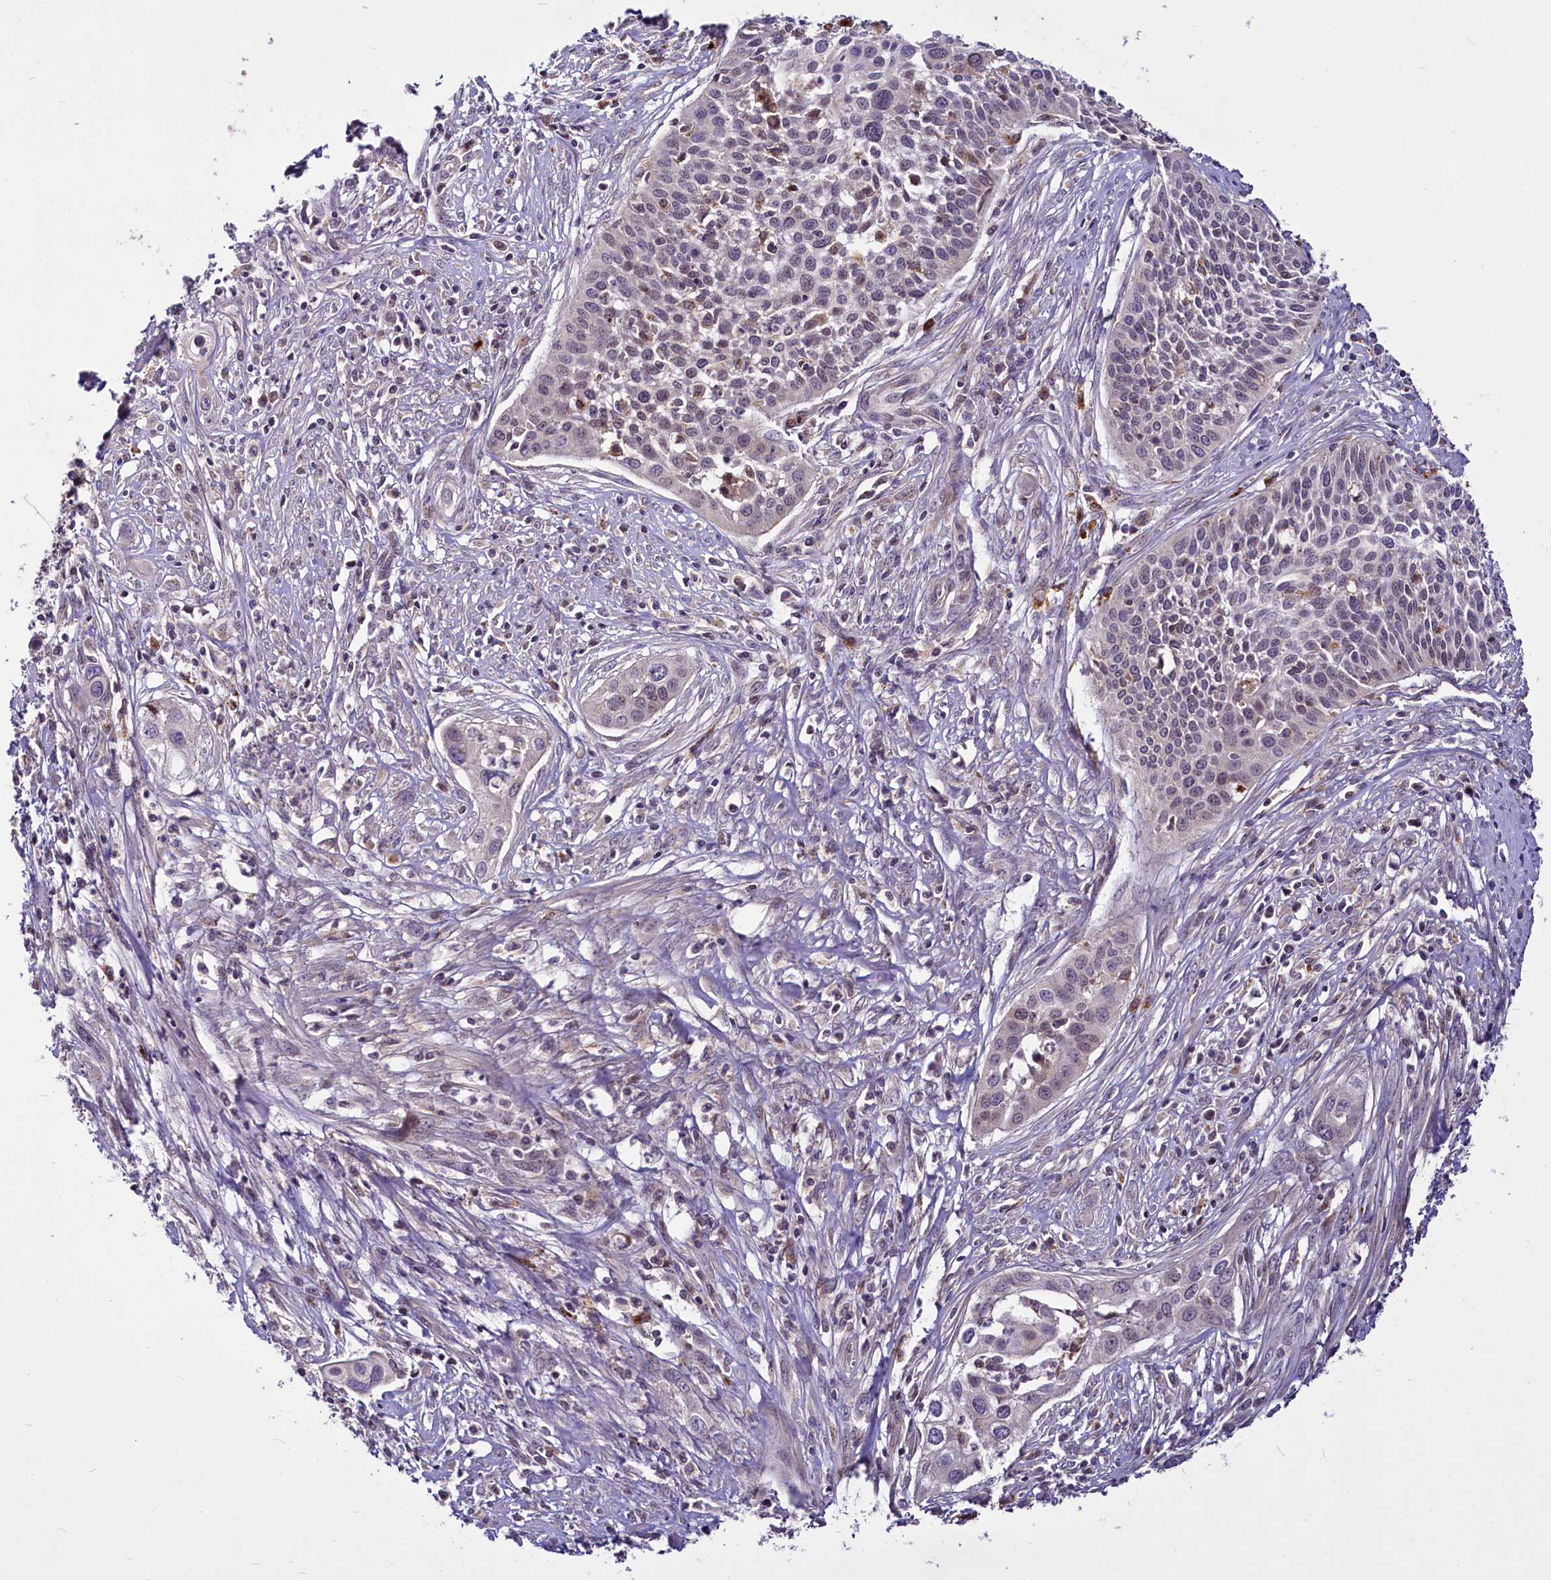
{"staining": {"intensity": "negative", "quantity": "none", "location": "none"}, "tissue": "cervical cancer", "cell_type": "Tumor cells", "image_type": "cancer", "snomed": [{"axis": "morphology", "description": "Squamous cell carcinoma, NOS"}, {"axis": "topography", "description": "Cervix"}], "caption": "This is an immunohistochemistry image of squamous cell carcinoma (cervical). There is no positivity in tumor cells.", "gene": "C11orf86", "patient": {"sex": "female", "age": 34}}